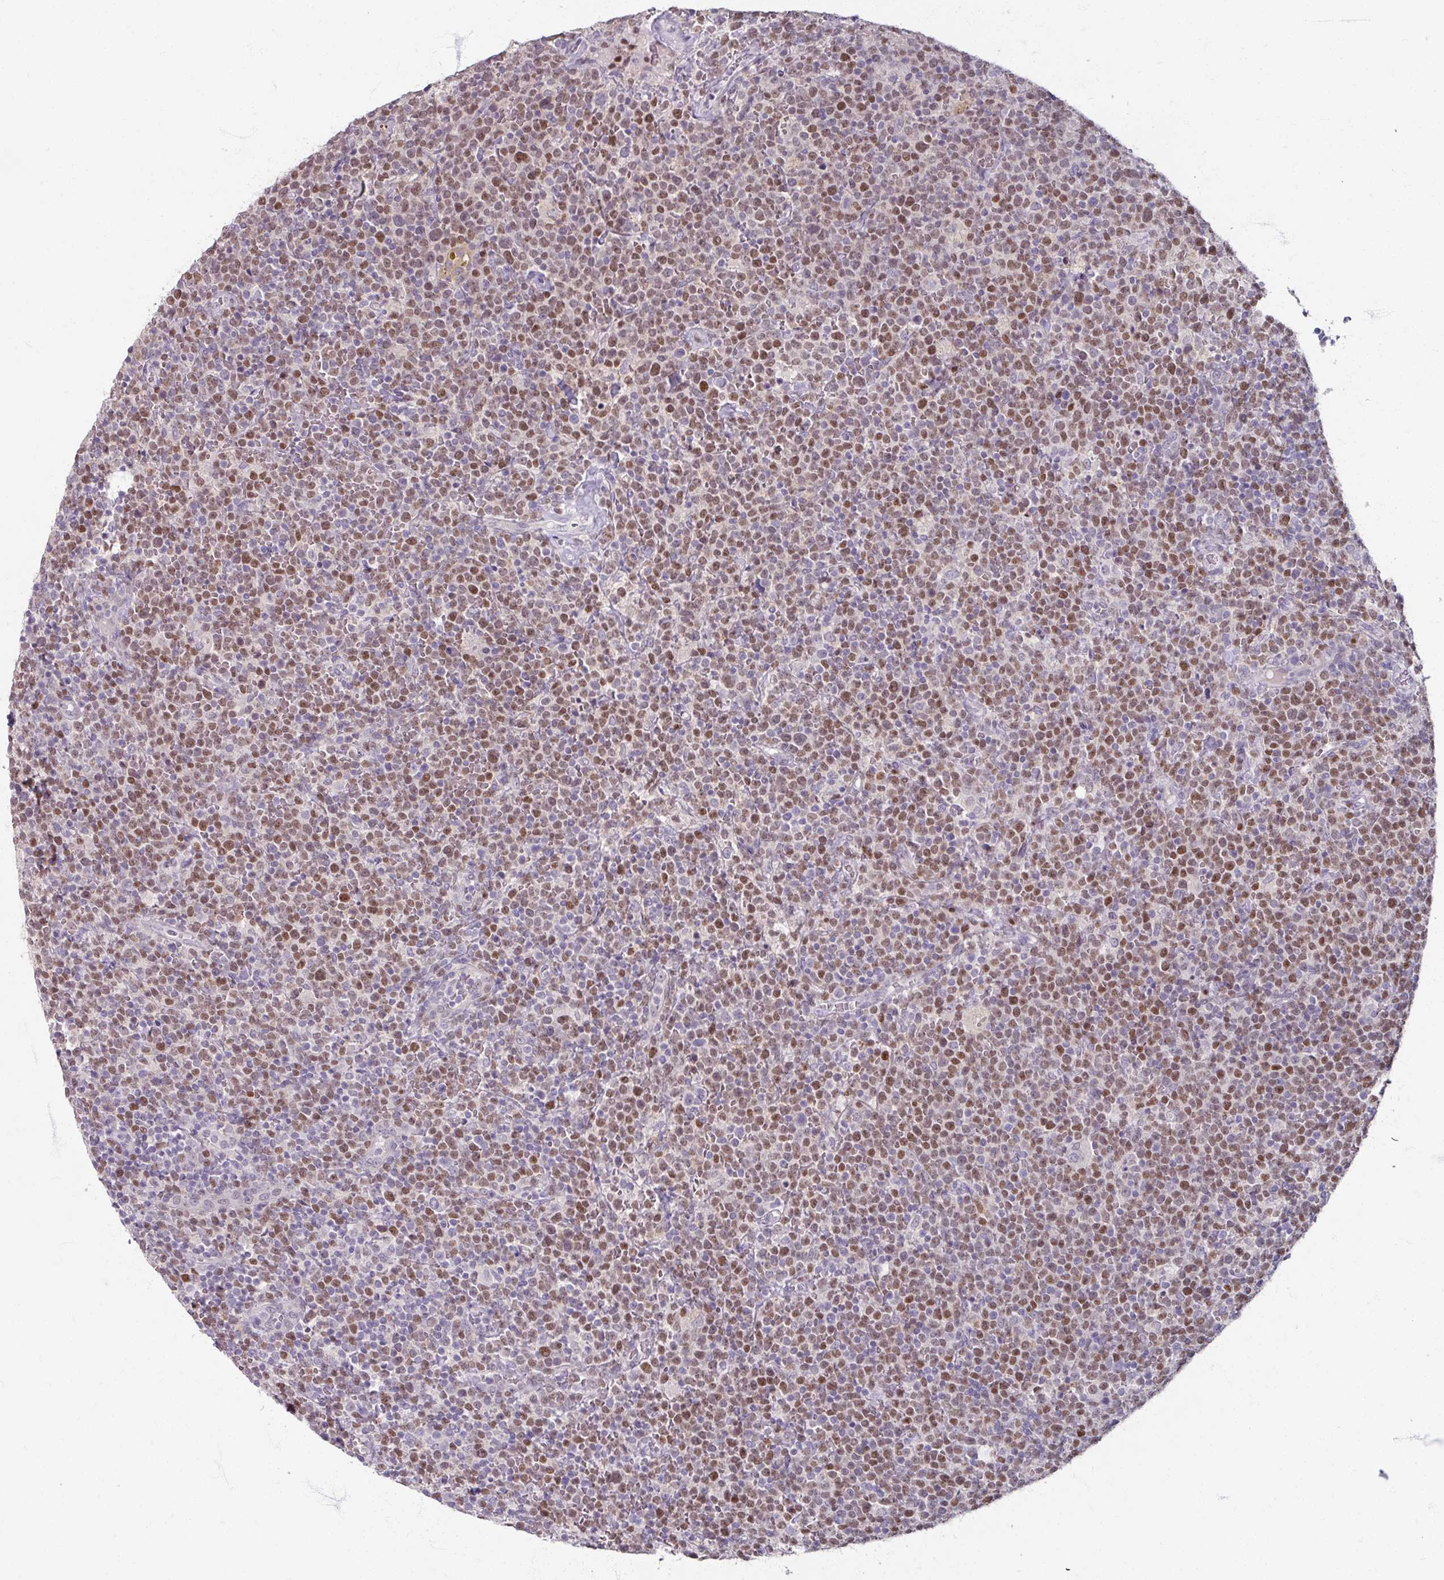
{"staining": {"intensity": "moderate", "quantity": "25%-75%", "location": "nuclear"}, "tissue": "lymphoma", "cell_type": "Tumor cells", "image_type": "cancer", "snomed": [{"axis": "morphology", "description": "Malignant lymphoma, non-Hodgkin's type, High grade"}, {"axis": "topography", "description": "Lymph node"}], "caption": "IHC (DAB) staining of lymphoma reveals moderate nuclear protein expression in about 25%-75% of tumor cells.", "gene": "SOX11", "patient": {"sex": "male", "age": 61}}